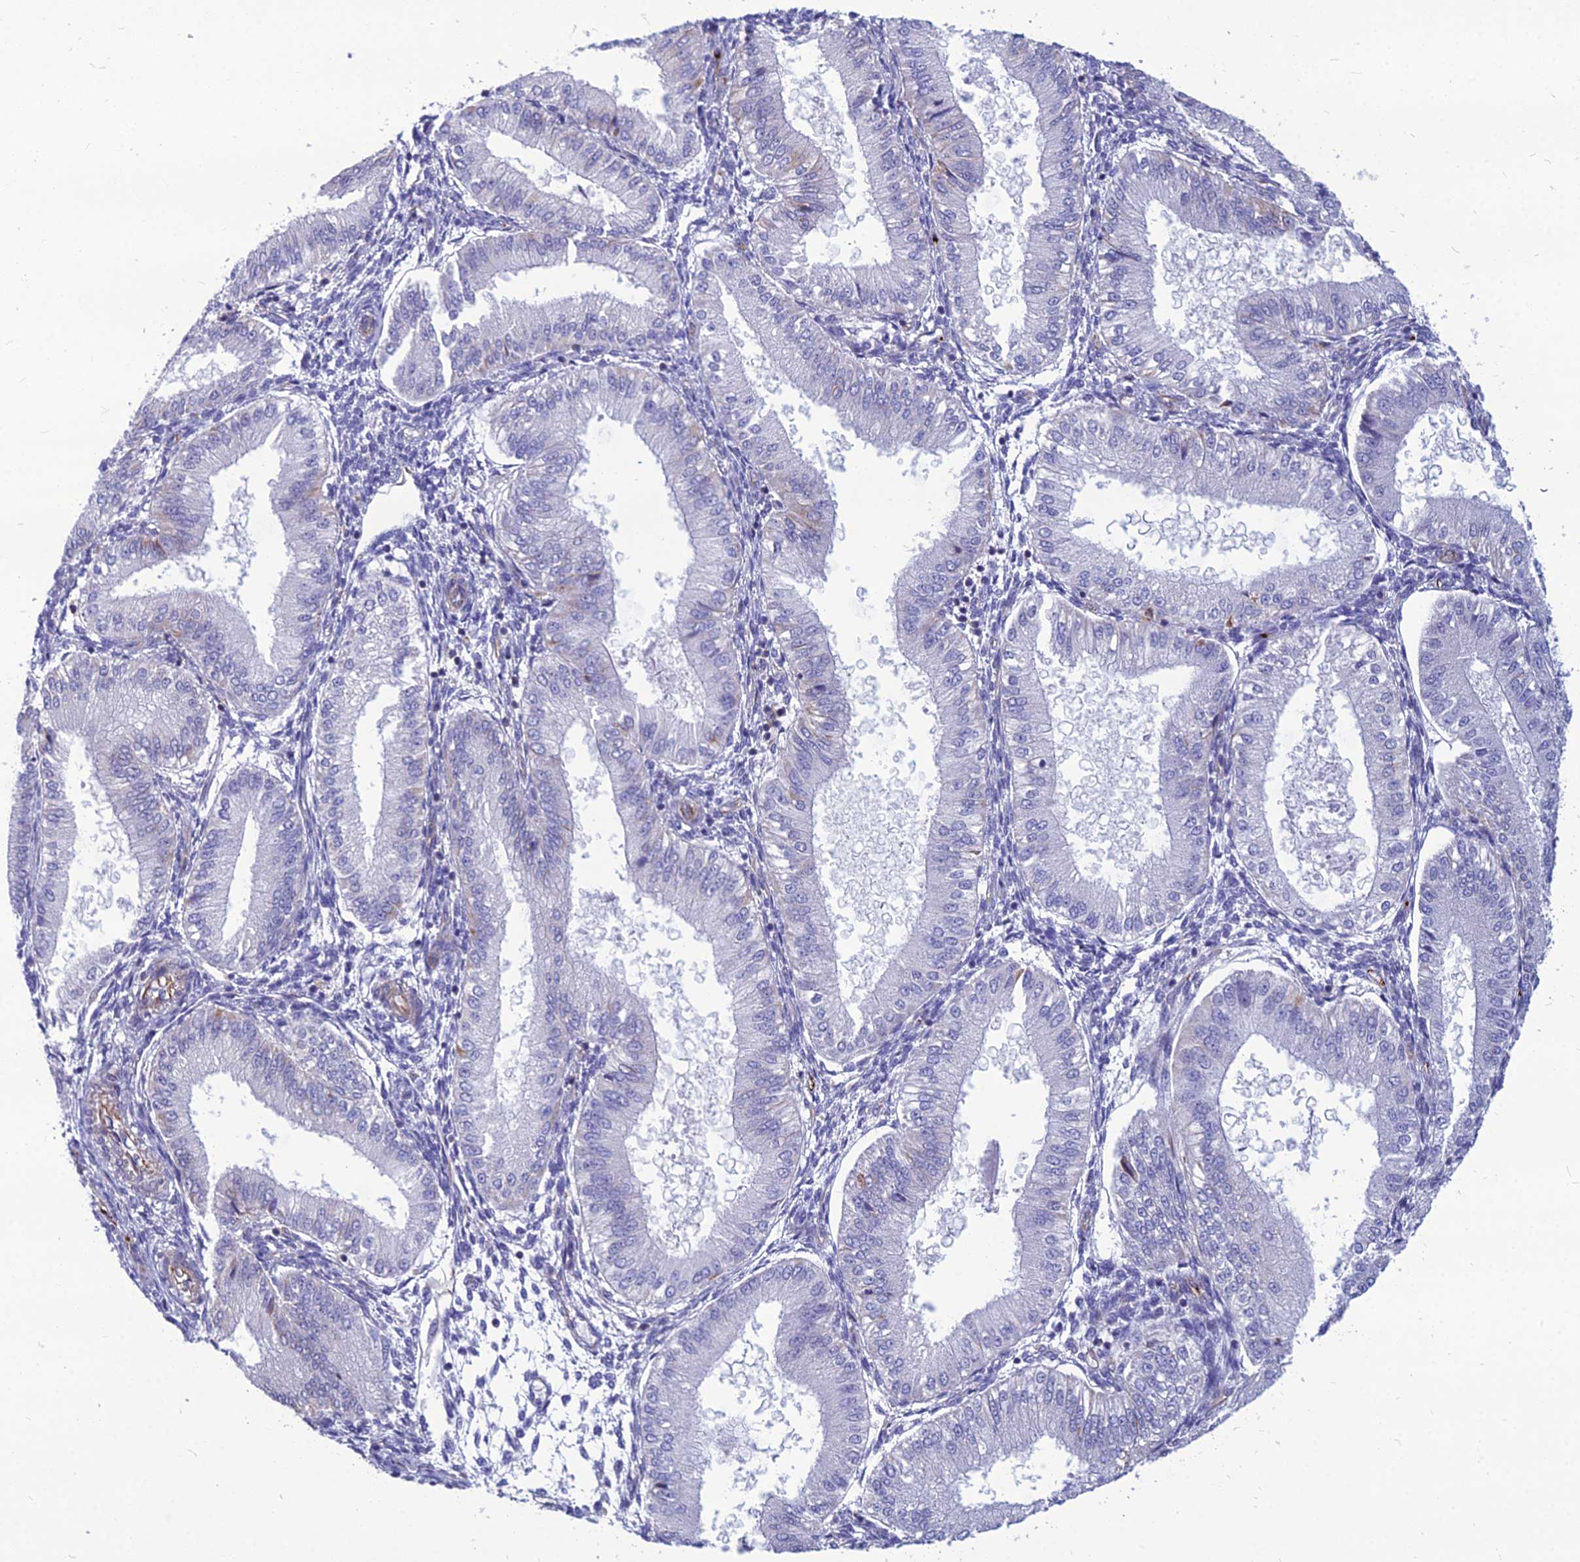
{"staining": {"intensity": "weak", "quantity": "<25%", "location": "cytoplasmic/membranous"}, "tissue": "endometrium", "cell_type": "Cells in endometrial stroma", "image_type": "normal", "snomed": [{"axis": "morphology", "description": "Normal tissue, NOS"}, {"axis": "topography", "description": "Endometrium"}], "caption": "DAB immunohistochemical staining of benign human endometrium displays no significant expression in cells in endometrial stroma.", "gene": "PSMD11", "patient": {"sex": "female", "age": 39}}